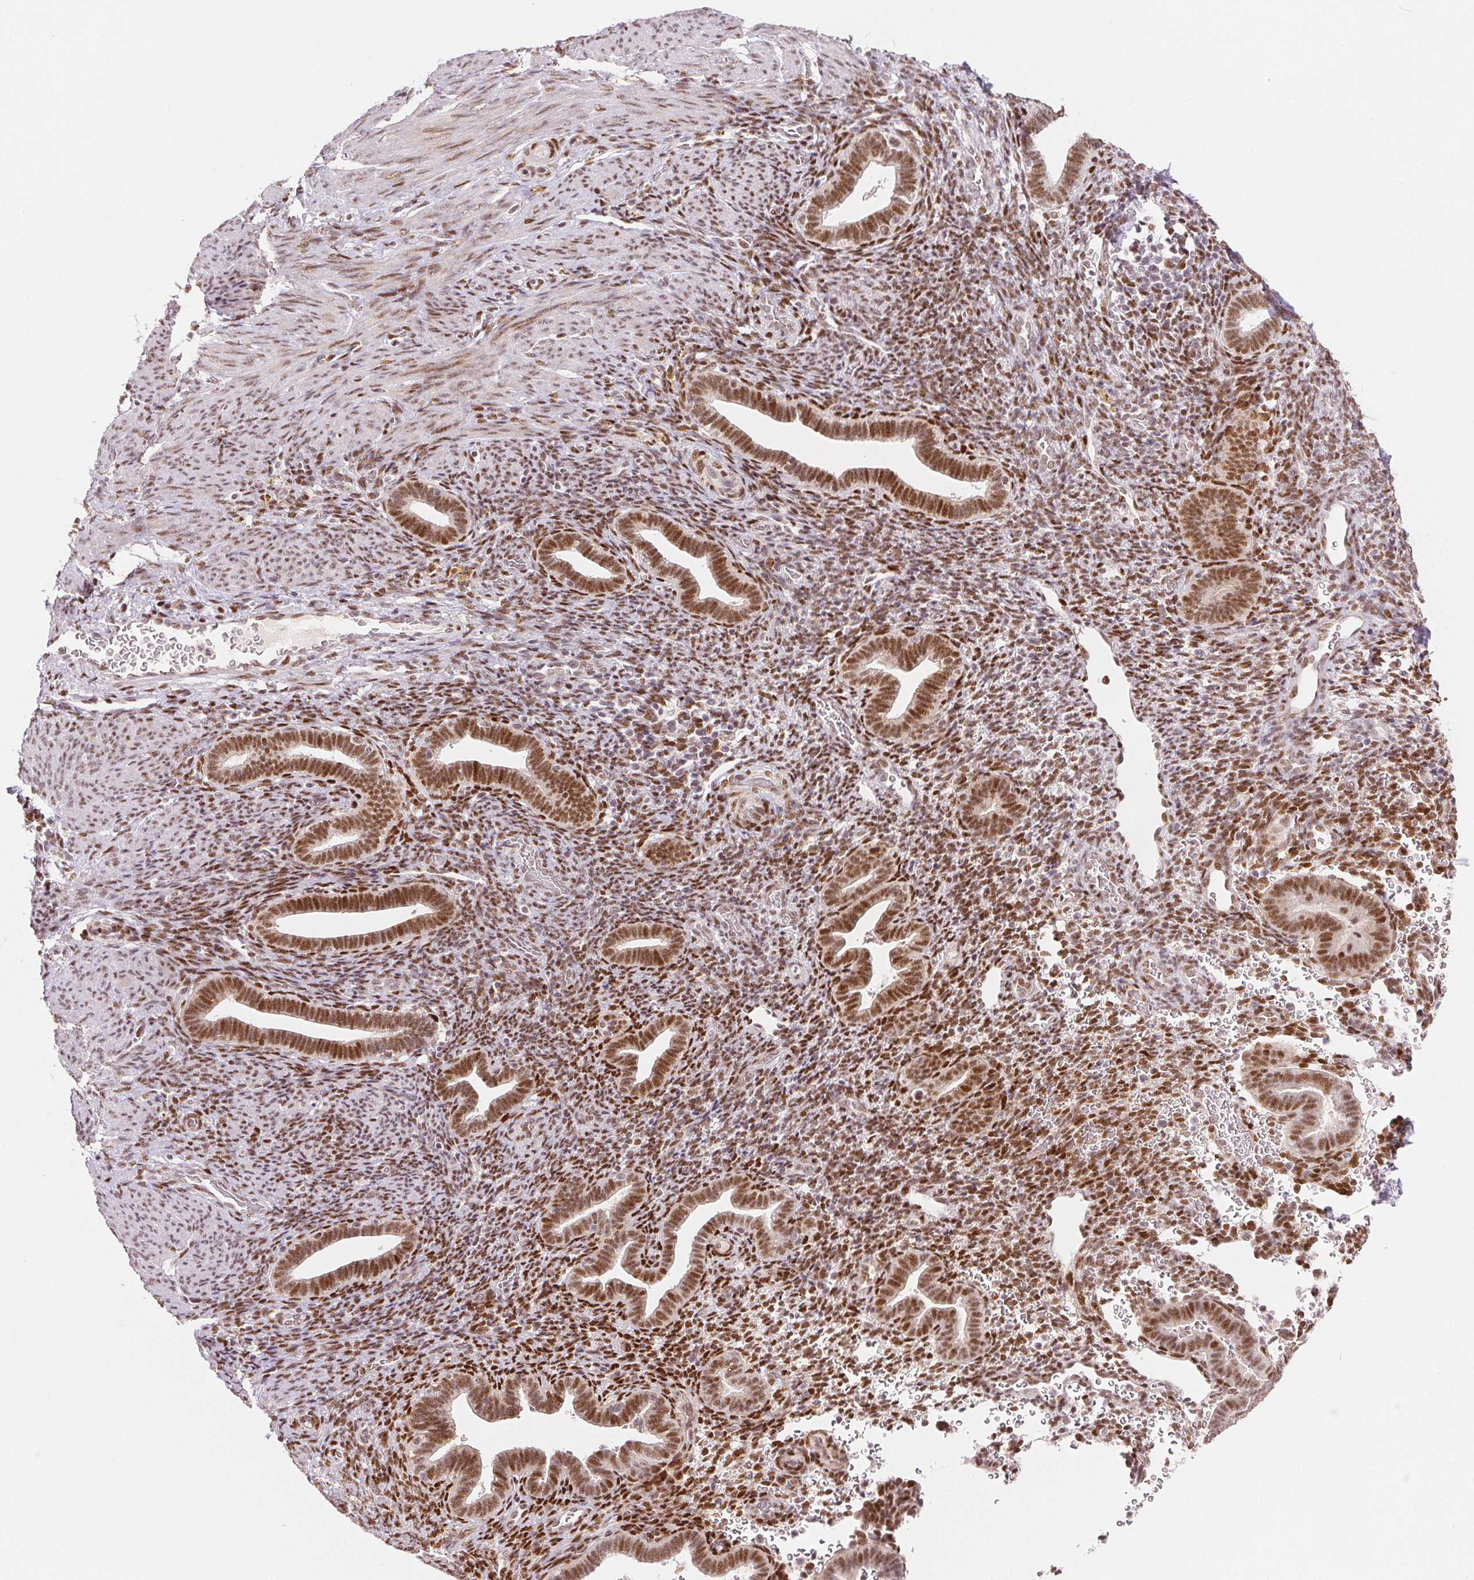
{"staining": {"intensity": "moderate", "quantity": ">75%", "location": "nuclear"}, "tissue": "endometrium", "cell_type": "Cells in endometrial stroma", "image_type": "normal", "snomed": [{"axis": "morphology", "description": "Normal tissue, NOS"}, {"axis": "topography", "description": "Endometrium"}], "caption": "Unremarkable endometrium displays moderate nuclear expression in about >75% of cells in endometrial stroma, visualized by immunohistochemistry.", "gene": "ZNF703", "patient": {"sex": "female", "age": 34}}